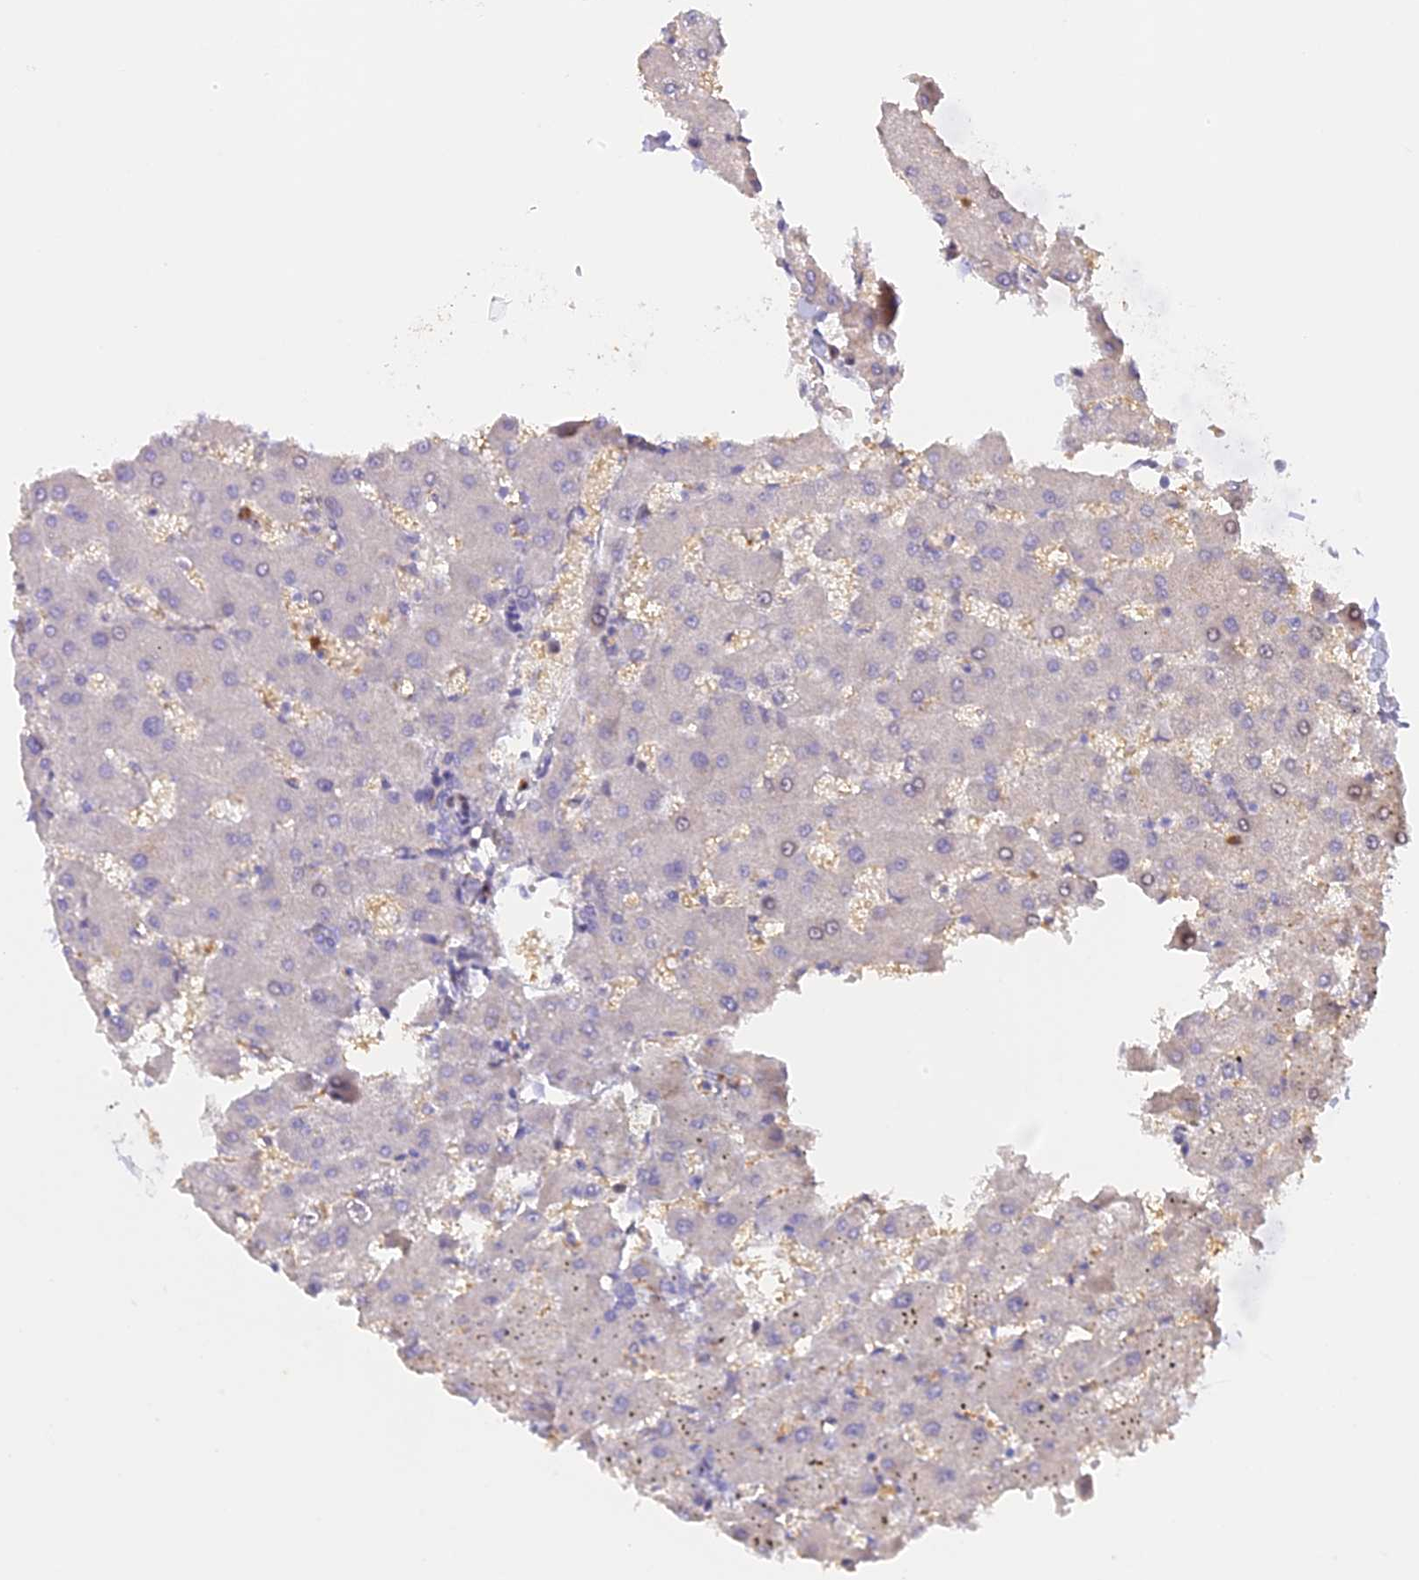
{"staining": {"intensity": "negative", "quantity": "none", "location": "none"}, "tissue": "liver", "cell_type": "Cholangiocytes", "image_type": "normal", "snomed": [{"axis": "morphology", "description": "Normal tissue, NOS"}, {"axis": "topography", "description": "Liver"}], "caption": "Liver stained for a protein using immunohistochemistry (IHC) displays no expression cholangiocytes.", "gene": "NCF4", "patient": {"sex": "female", "age": 63}}